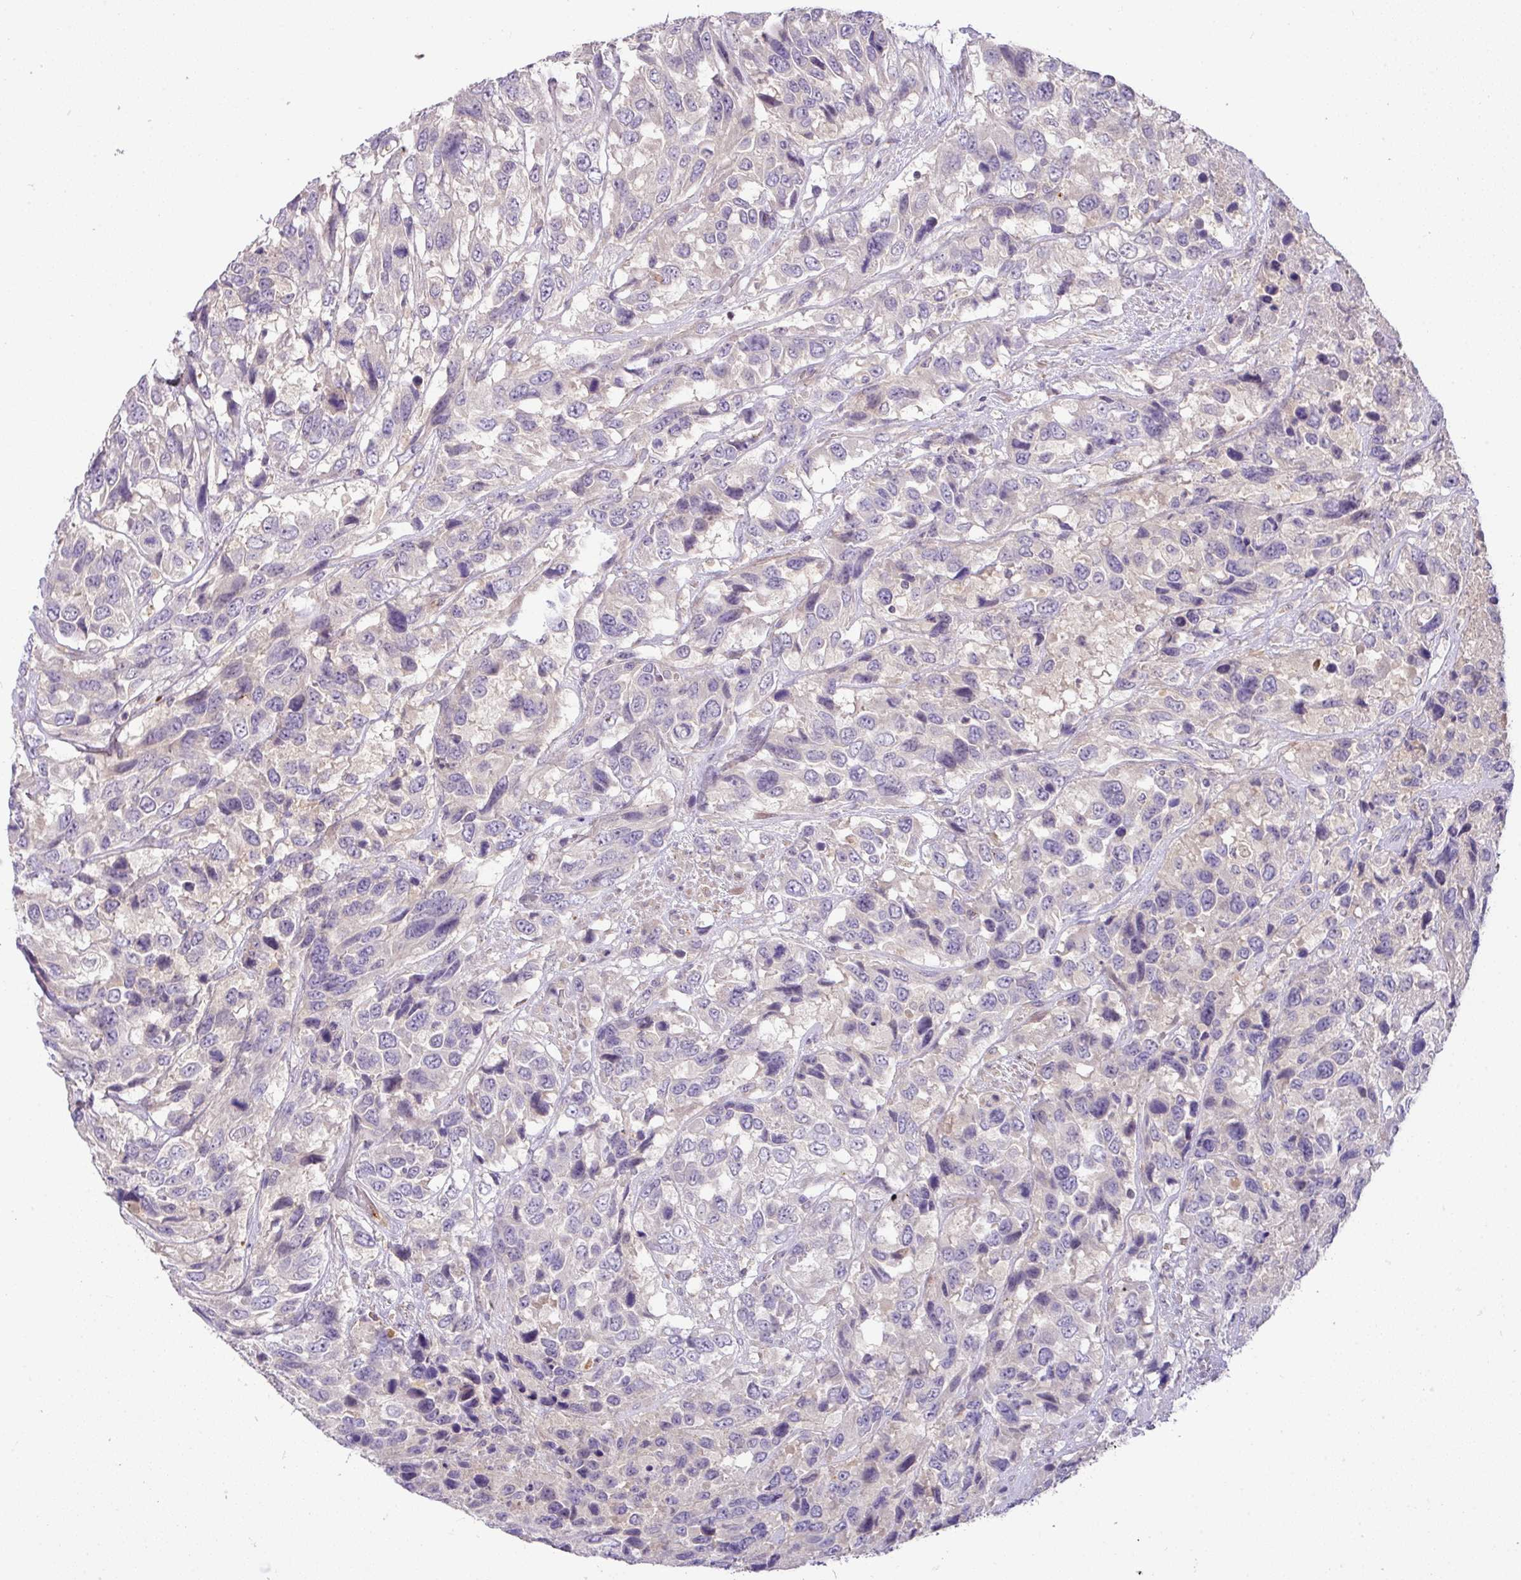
{"staining": {"intensity": "negative", "quantity": "none", "location": "none"}, "tissue": "urothelial cancer", "cell_type": "Tumor cells", "image_type": "cancer", "snomed": [{"axis": "morphology", "description": "Urothelial carcinoma, High grade"}, {"axis": "topography", "description": "Urinary bladder"}], "caption": "Human urothelial cancer stained for a protein using immunohistochemistry (IHC) shows no staining in tumor cells.", "gene": "HOXC13", "patient": {"sex": "female", "age": 70}}